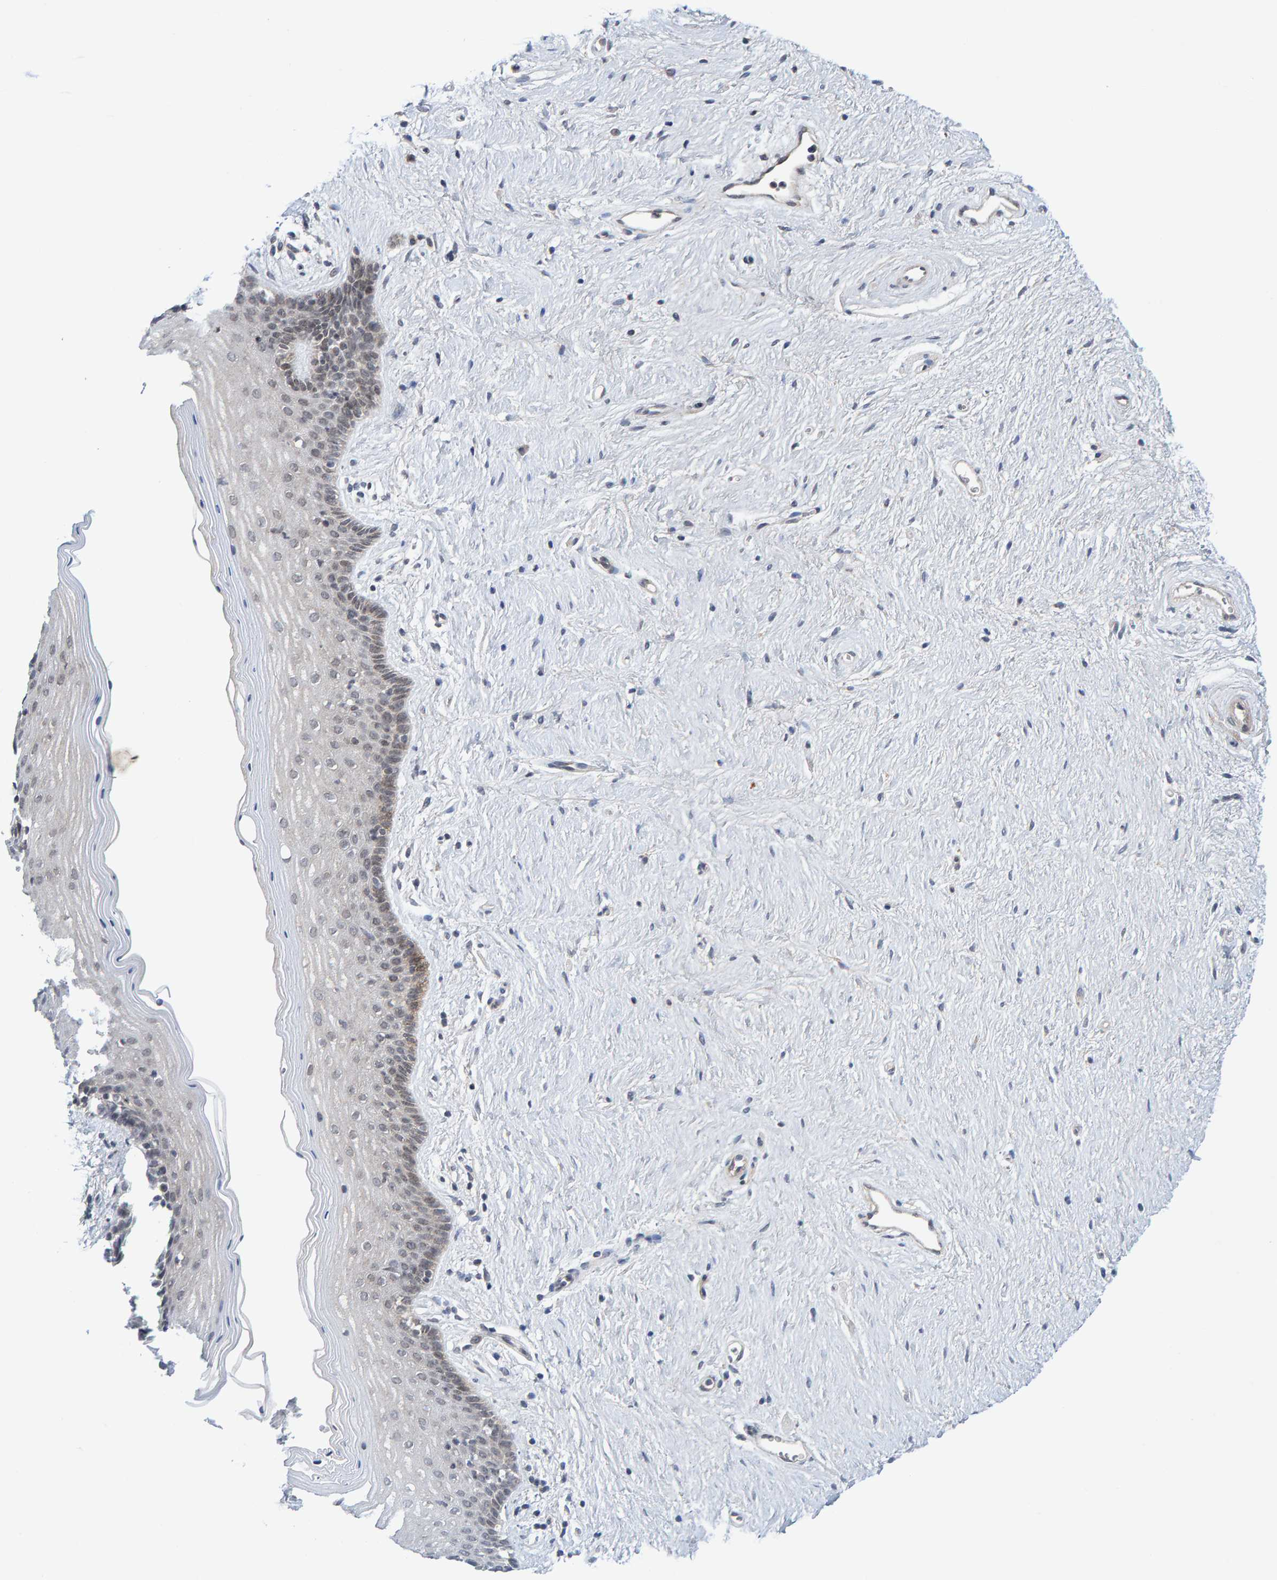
{"staining": {"intensity": "negative", "quantity": "none", "location": "none"}, "tissue": "vagina", "cell_type": "Squamous epithelial cells", "image_type": "normal", "snomed": [{"axis": "morphology", "description": "Normal tissue, NOS"}, {"axis": "topography", "description": "Vagina"}], "caption": "IHC histopathology image of benign human vagina stained for a protein (brown), which reveals no positivity in squamous epithelial cells.", "gene": "CDH2", "patient": {"sex": "female", "age": 44}}